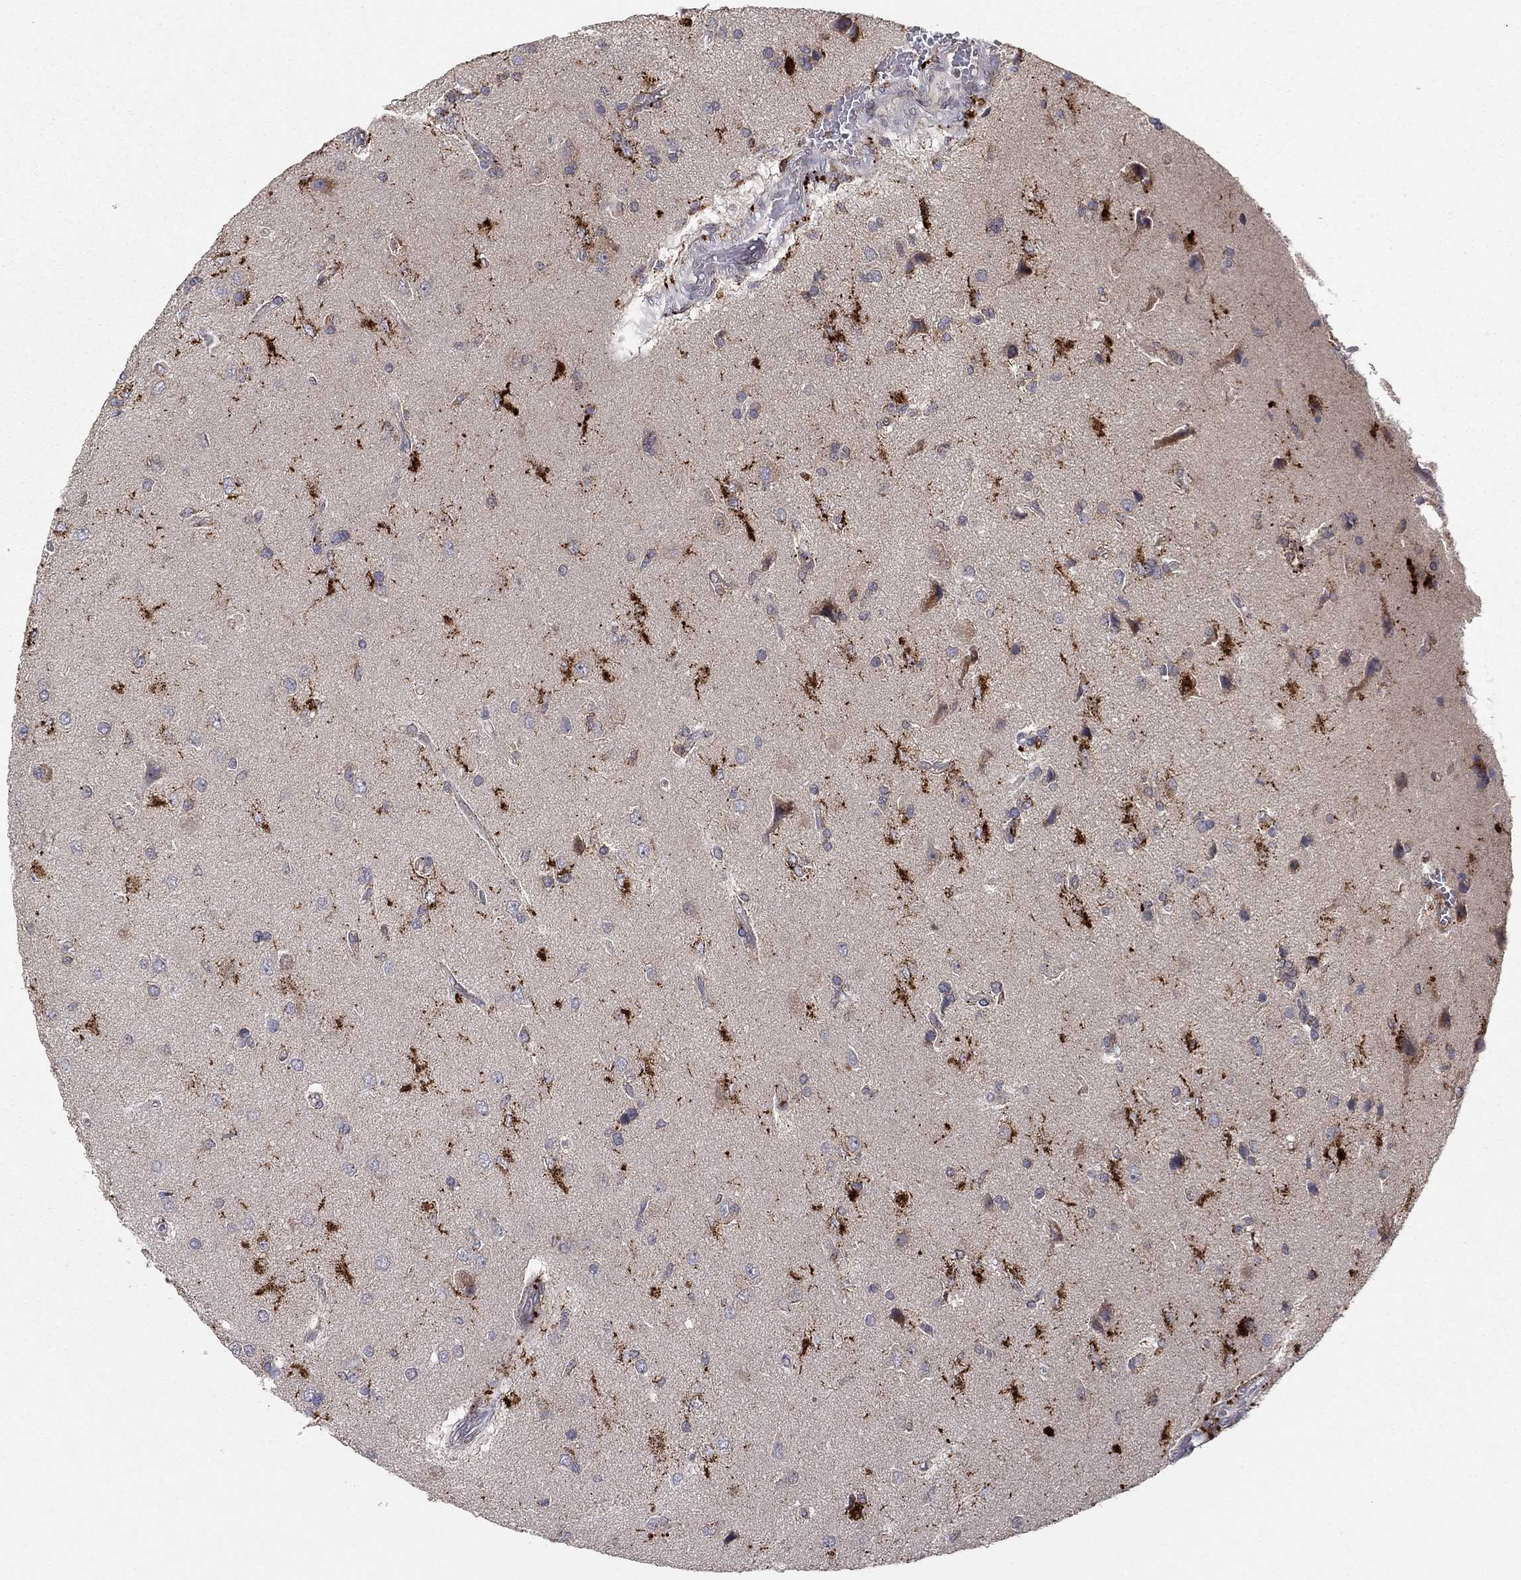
{"staining": {"intensity": "strong", "quantity": "<25%", "location": "cytoplasmic/membranous"}, "tissue": "glioma", "cell_type": "Tumor cells", "image_type": "cancer", "snomed": [{"axis": "morphology", "description": "Glioma, malignant, High grade"}, {"axis": "topography", "description": "Brain"}], "caption": "Immunohistochemical staining of malignant glioma (high-grade) displays strong cytoplasmic/membranous protein expression in approximately <25% of tumor cells.", "gene": "YIF1A", "patient": {"sex": "male", "age": 56}}